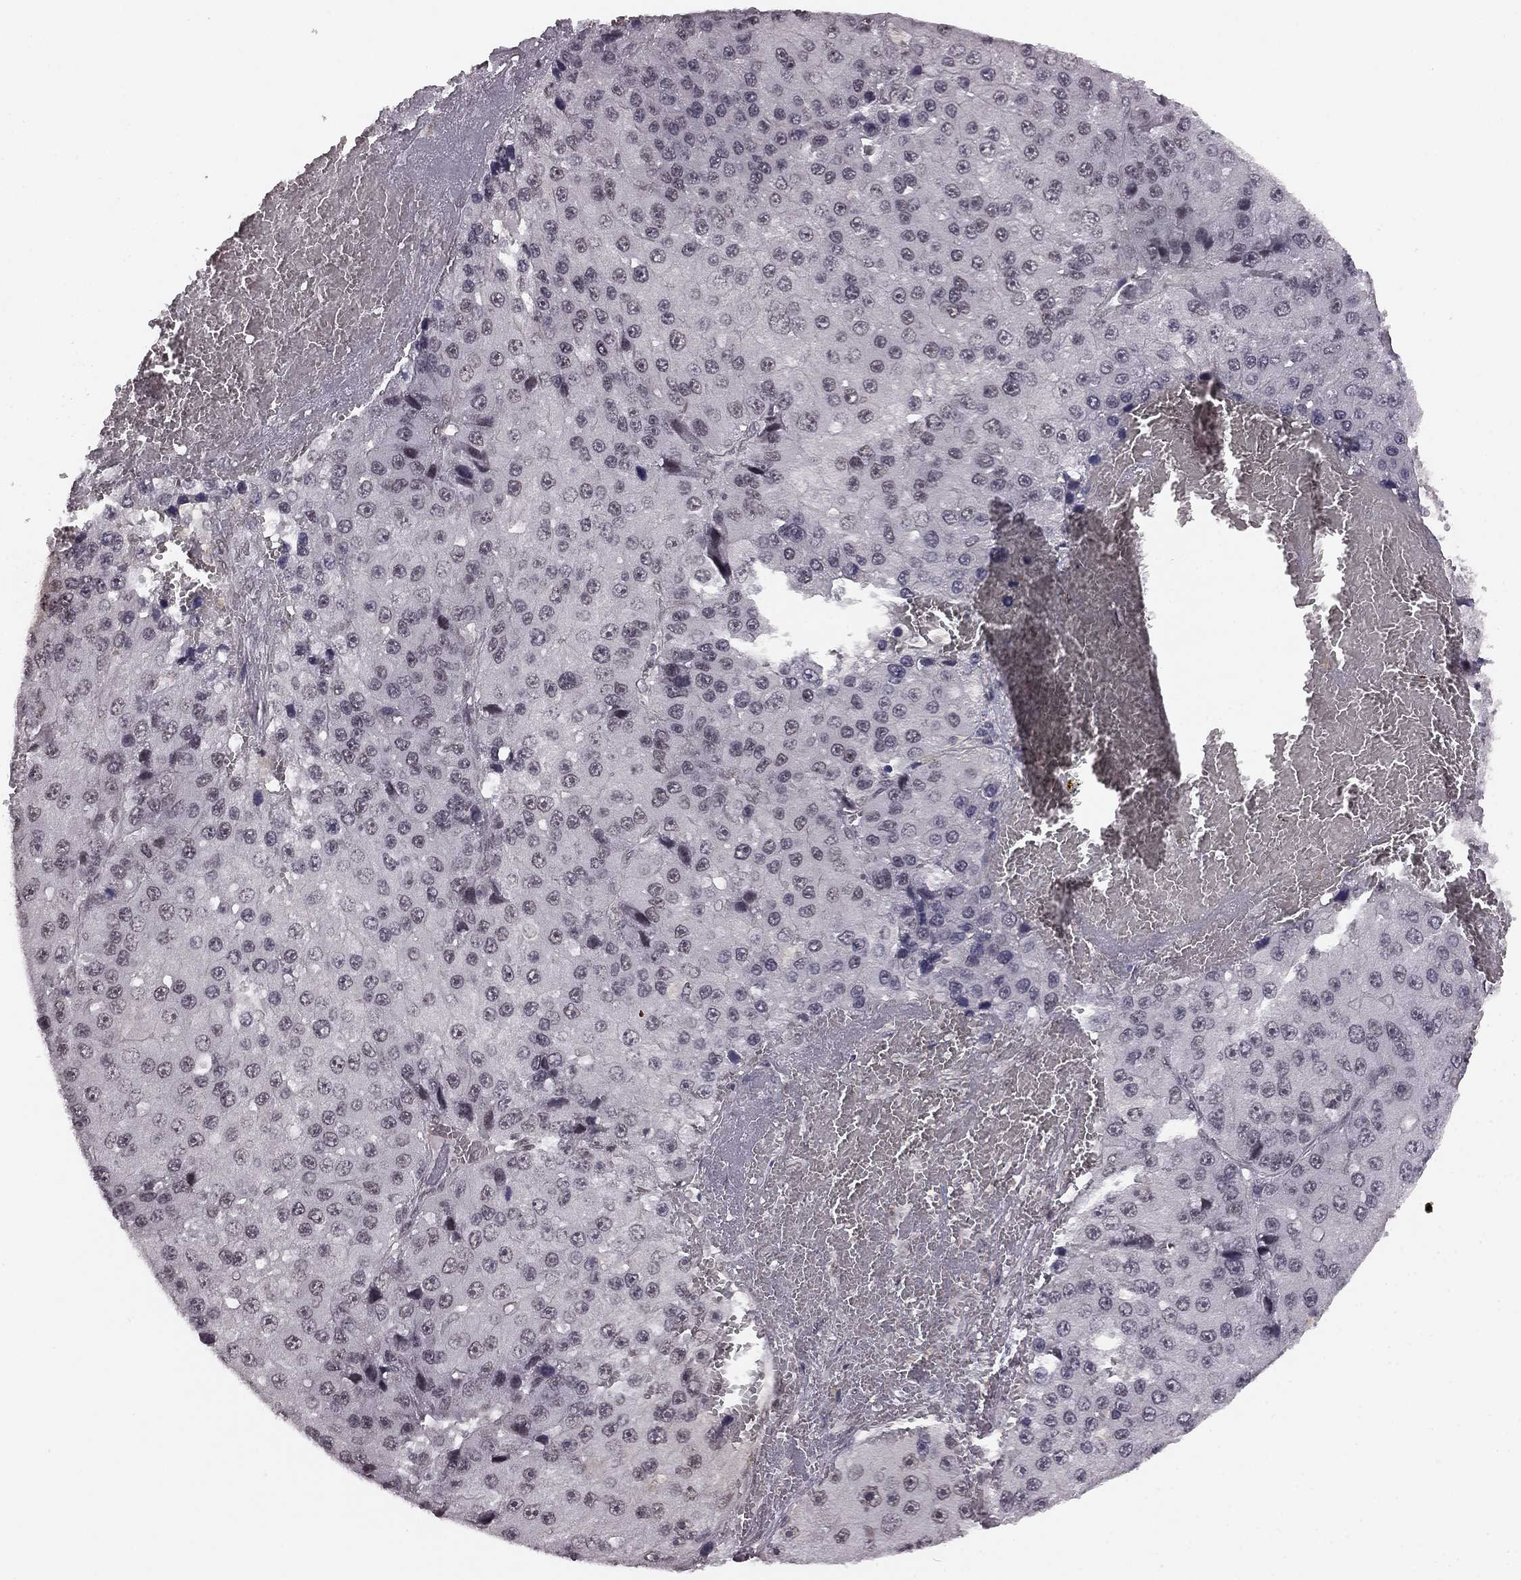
{"staining": {"intensity": "negative", "quantity": "none", "location": "none"}, "tissue": "liver cancer", "cell_type": "Tumor cells", "image_type": "cancer", "snomed": [{"axis": "morphology", "description": "Carcinoma, Hepatocellular, NOS"}, {"axis": "topography", "description": "Liver"}], "caption": "An immunohistochemistry micrograph of liver cancer (hepatocellular carcinoma) is shown. There is no staining in tumor cells of liver cancer (hepatocellular carcinoma).", "gene": "HCN4", "patient": {"sex": "female", "age": 73}}